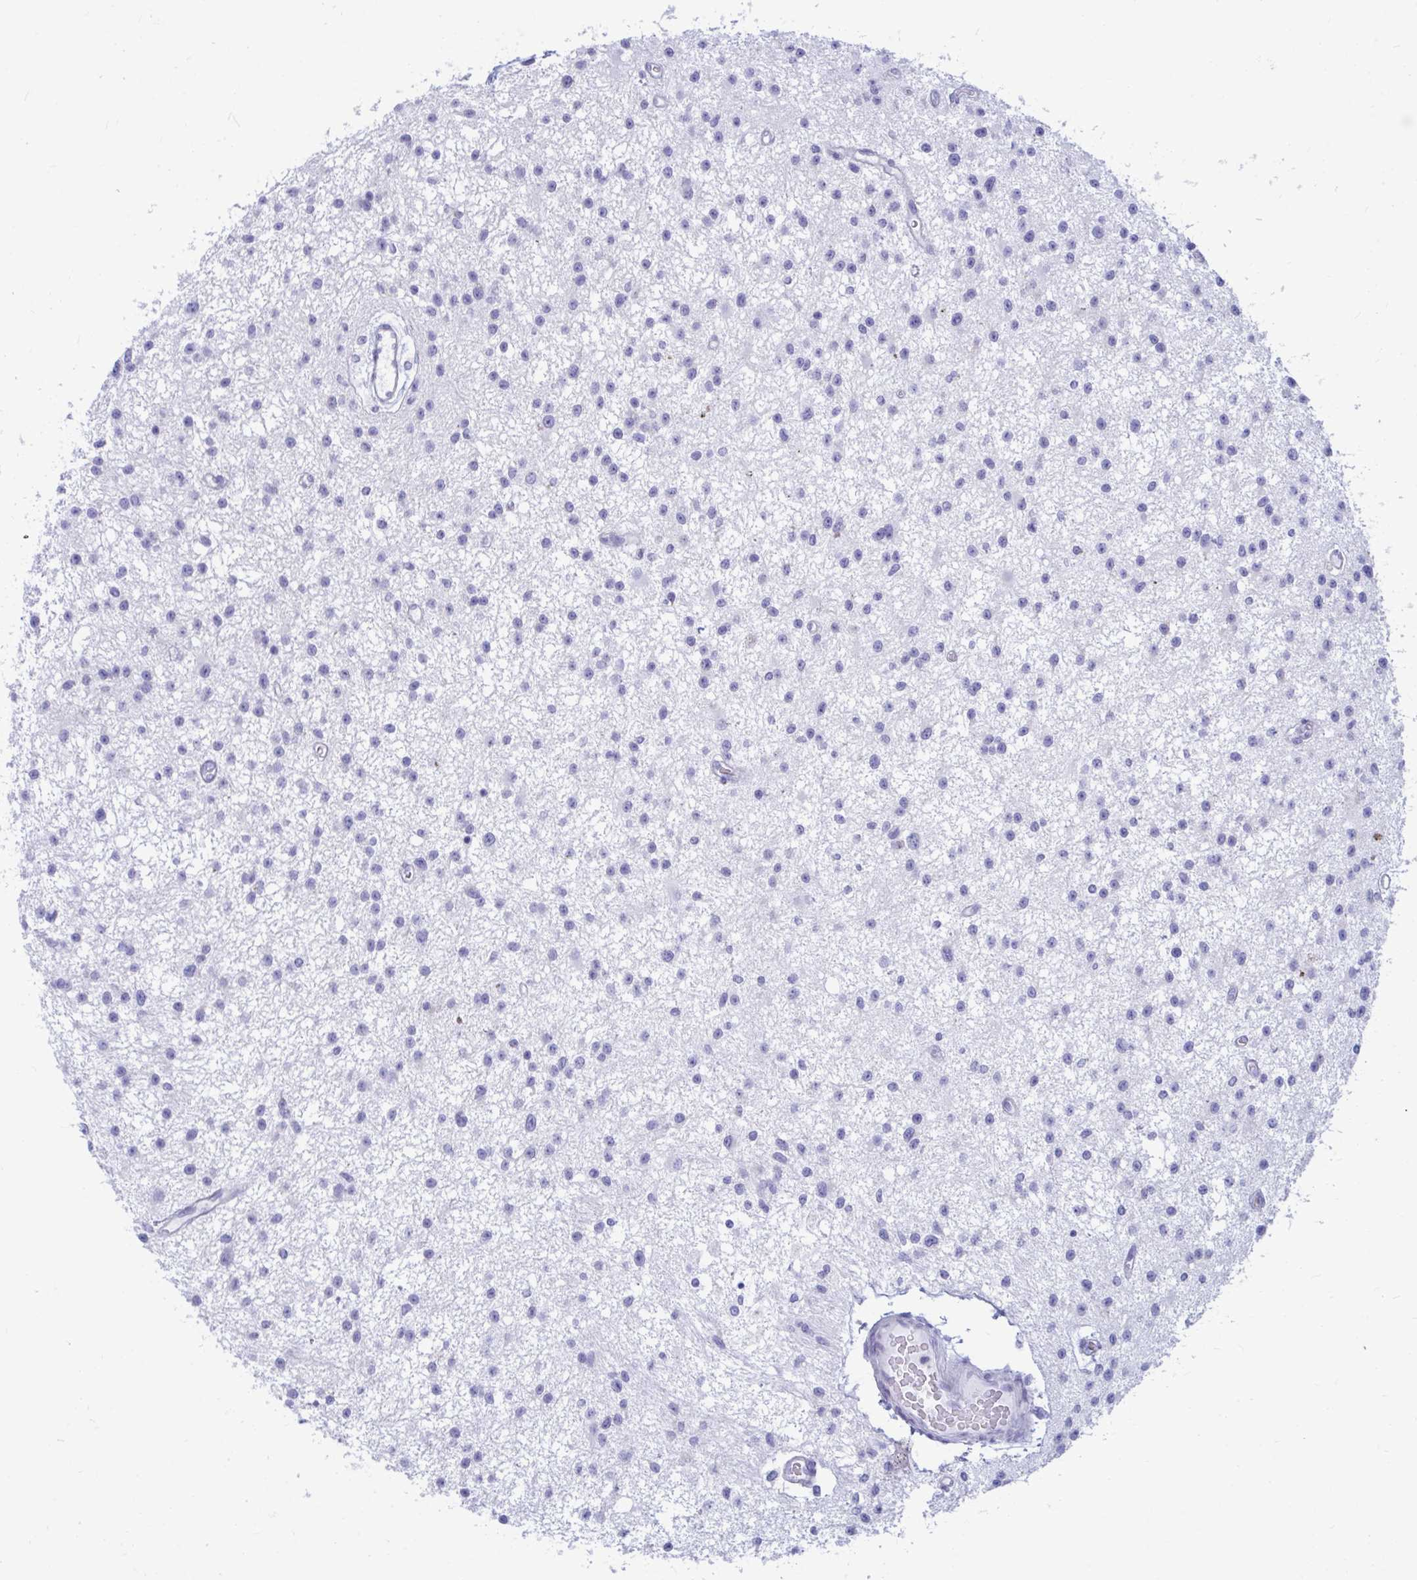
{"staining": {"intensity": "negative", "quantity": "none", "location": "none"}, "tissue": "glioma", "cell_type": "Tumor cells", "image_type": "cancer", "snomed": [{"axis": "morphology", "description": "Glioma, malignant, Low grade"}, {"axis": "topography", "description": "Brain"}], "caption": "The IHC image has no significant positivity in tumor cells of glioma tissue.", "gene": "SHISA8", "patient": {"sex": "male", "age": 43}}